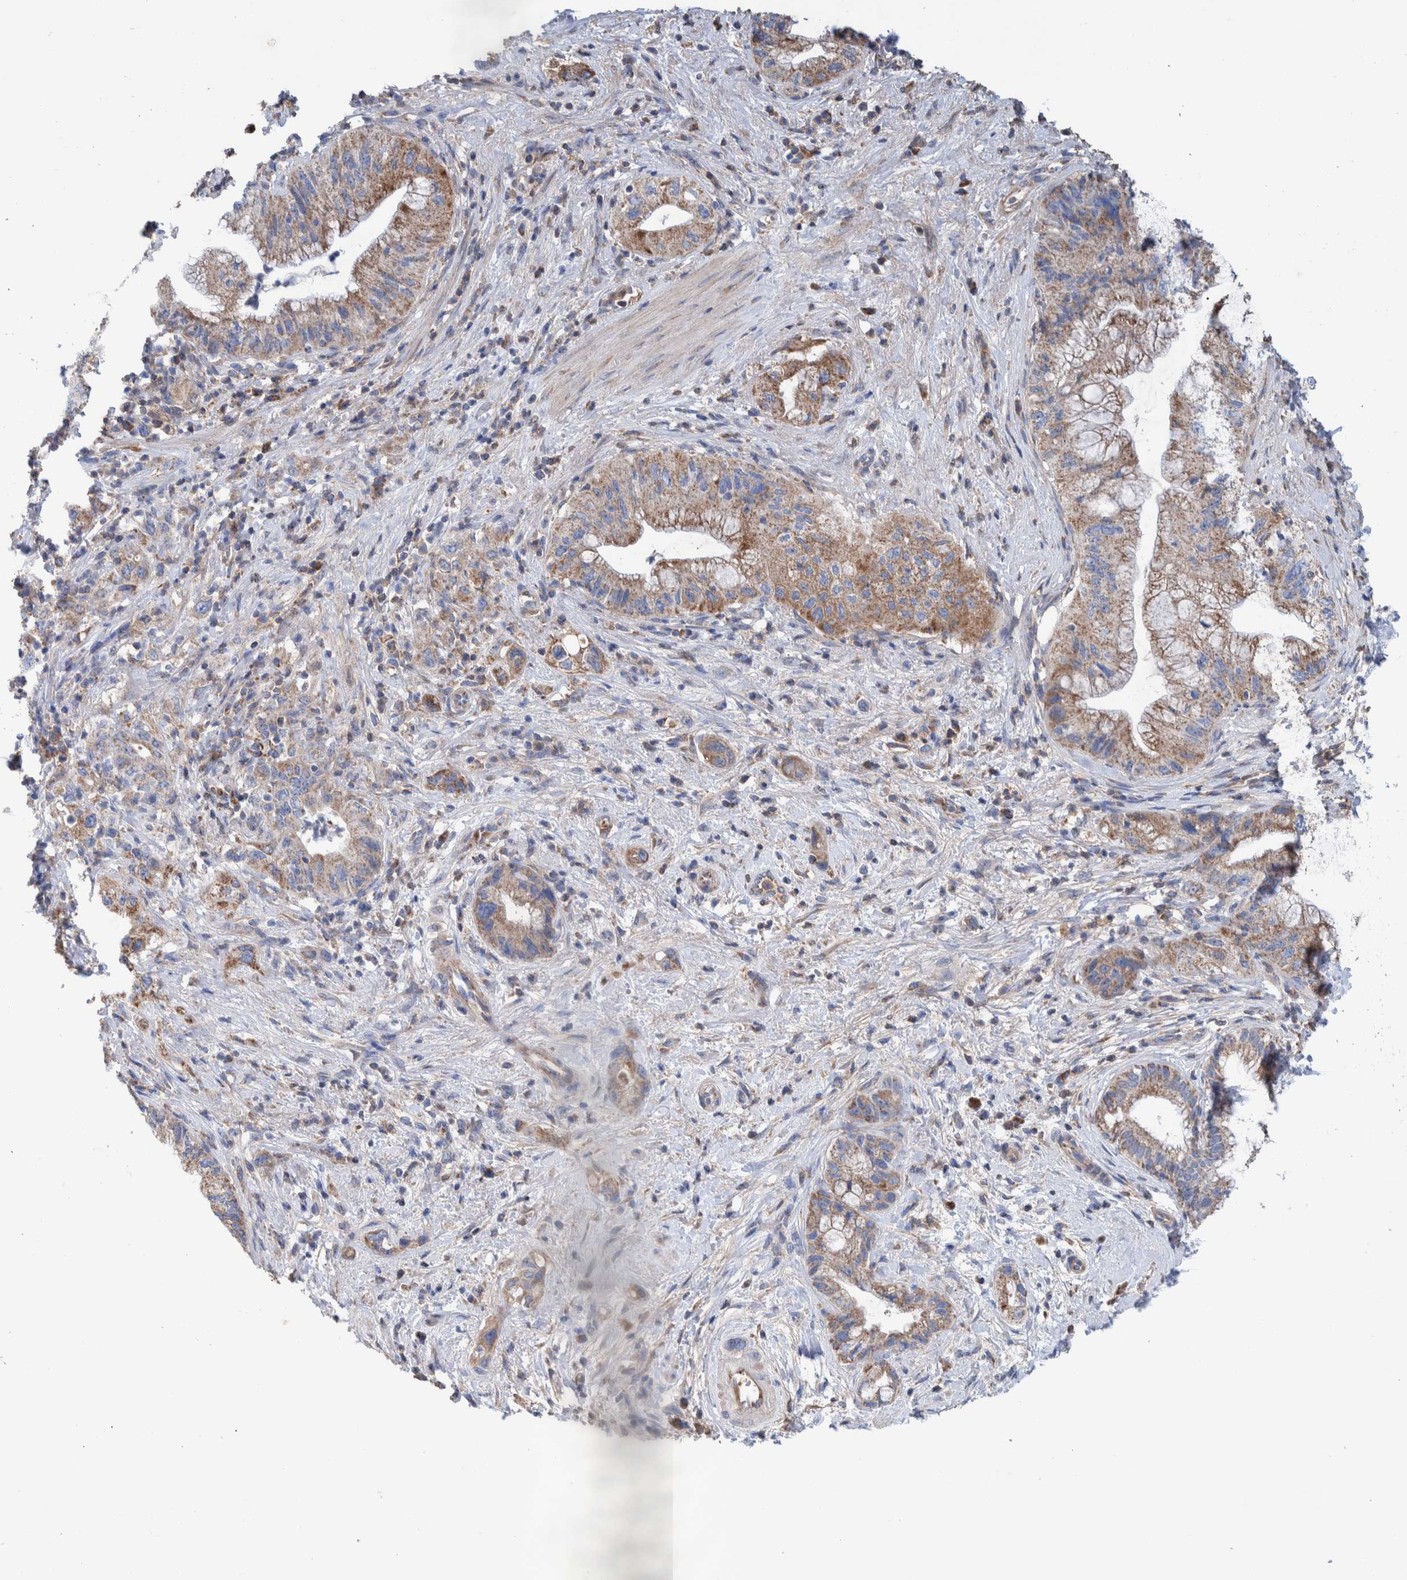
{"staining": {"intensity": "moderate", "quantity": ">75%", "location": "cytoplasmic/membranous"}, "tissue": "pancreatic cancer", "cell_type": "Tumor cells", "image_type": "cancer", "snomed": [{"axis": "morphology", "description": "Adenocarcinoma, NOS"}, {"axis": "topography", "description": "Pancreas"}], "caption": "This photomicrograph exhibits IHC staining of human pancreatic cancer, with medium moderate cytoplasmic/membranous expression in about >75% of tumor cells.", "gene": "DECR1", "patient": {"sex": "female", "age": 73}}